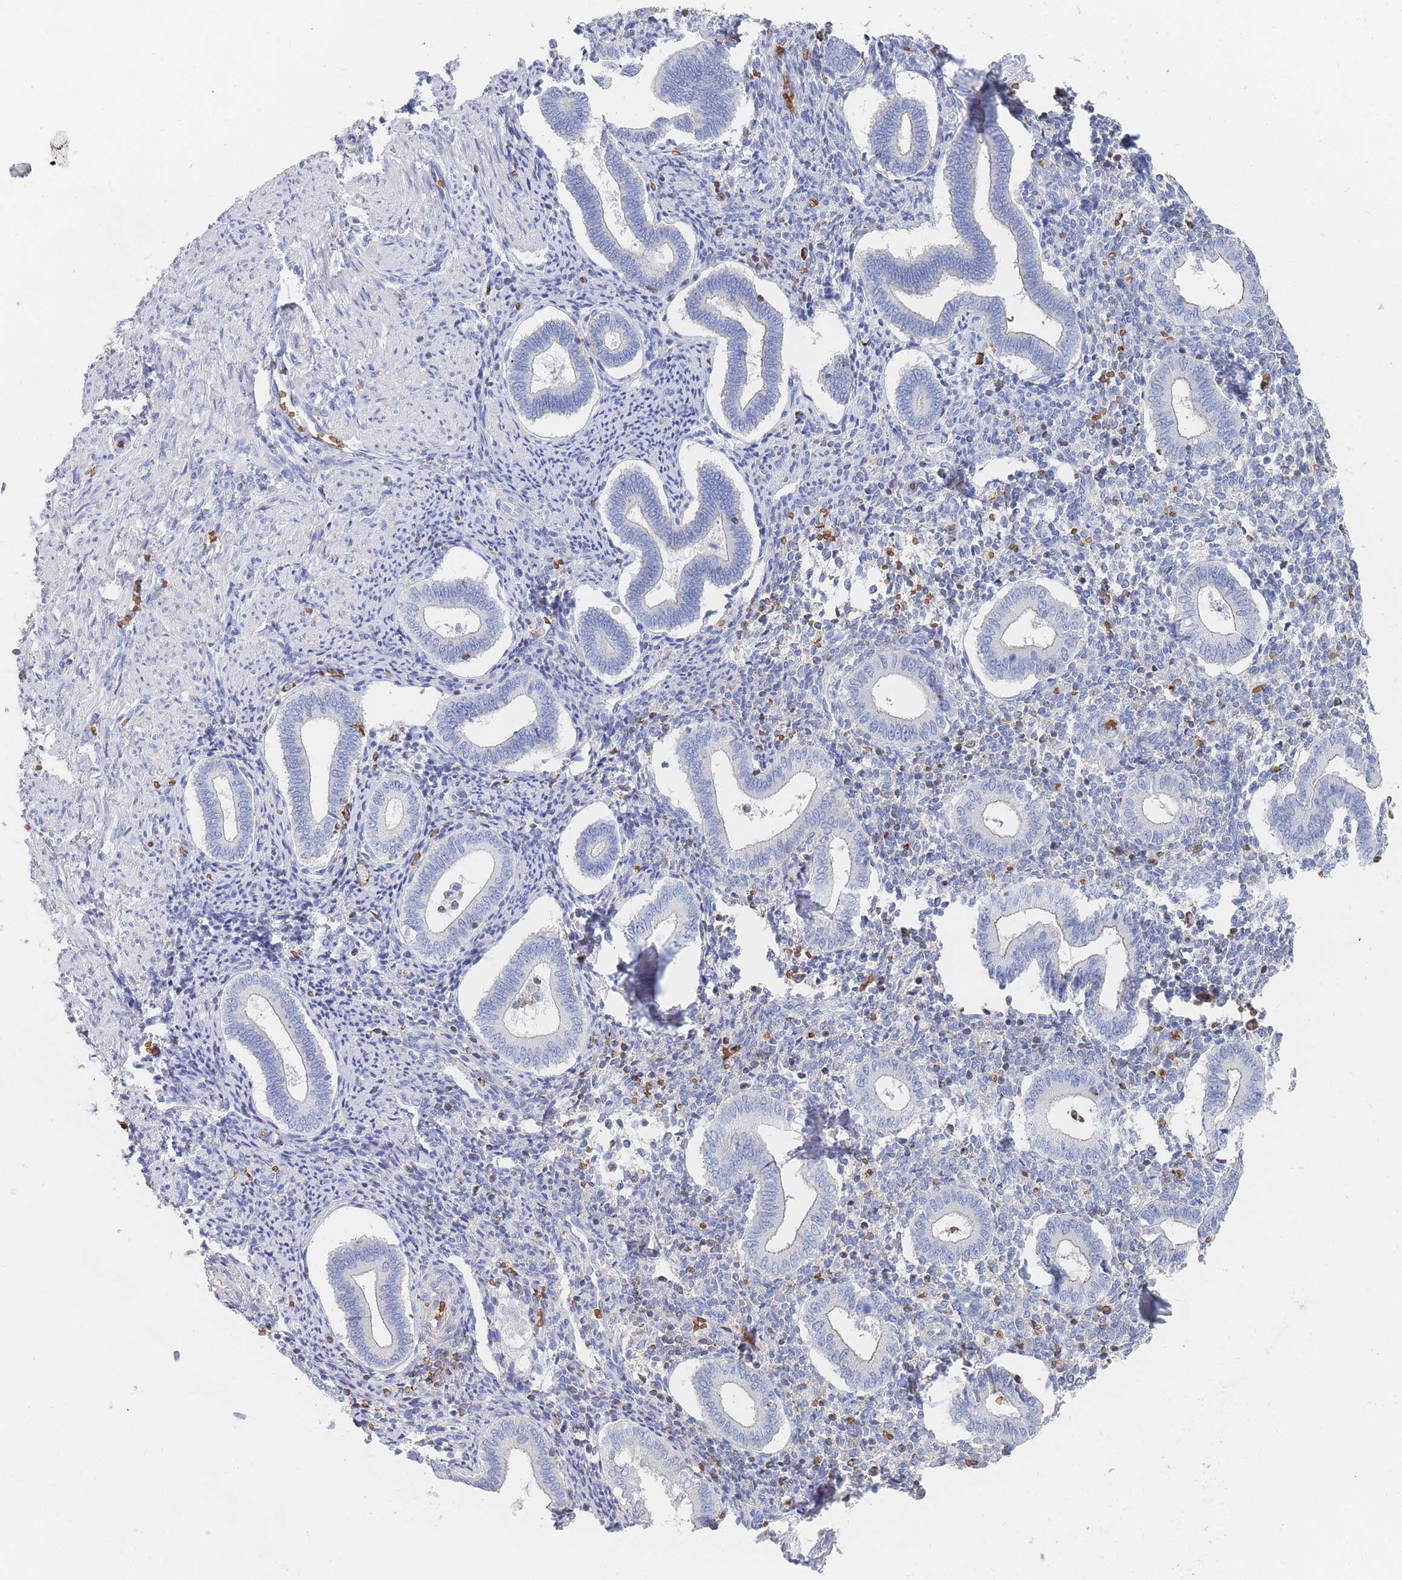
{"staining": {"intensity": "negative", "quantity": "none", "location": "none"}, "tissue": "endometrium", "cell_type": "Cells in endometrial stroma", "image_type": "normal", "snomed": [{"axis": "morphology", "description": "Normal tissue, NOS"}, {"axis": "topography", "description": "Endometrium"}], "caption": "IHC of benign human endometrium shows no expression in cells in endometrial stroma. (Brightfield microscopy of DAB immunohistochemistry (IHC) at high magnification).", "gene": "SLC2A1", "patient": {"sex": "female", "age": 44}}